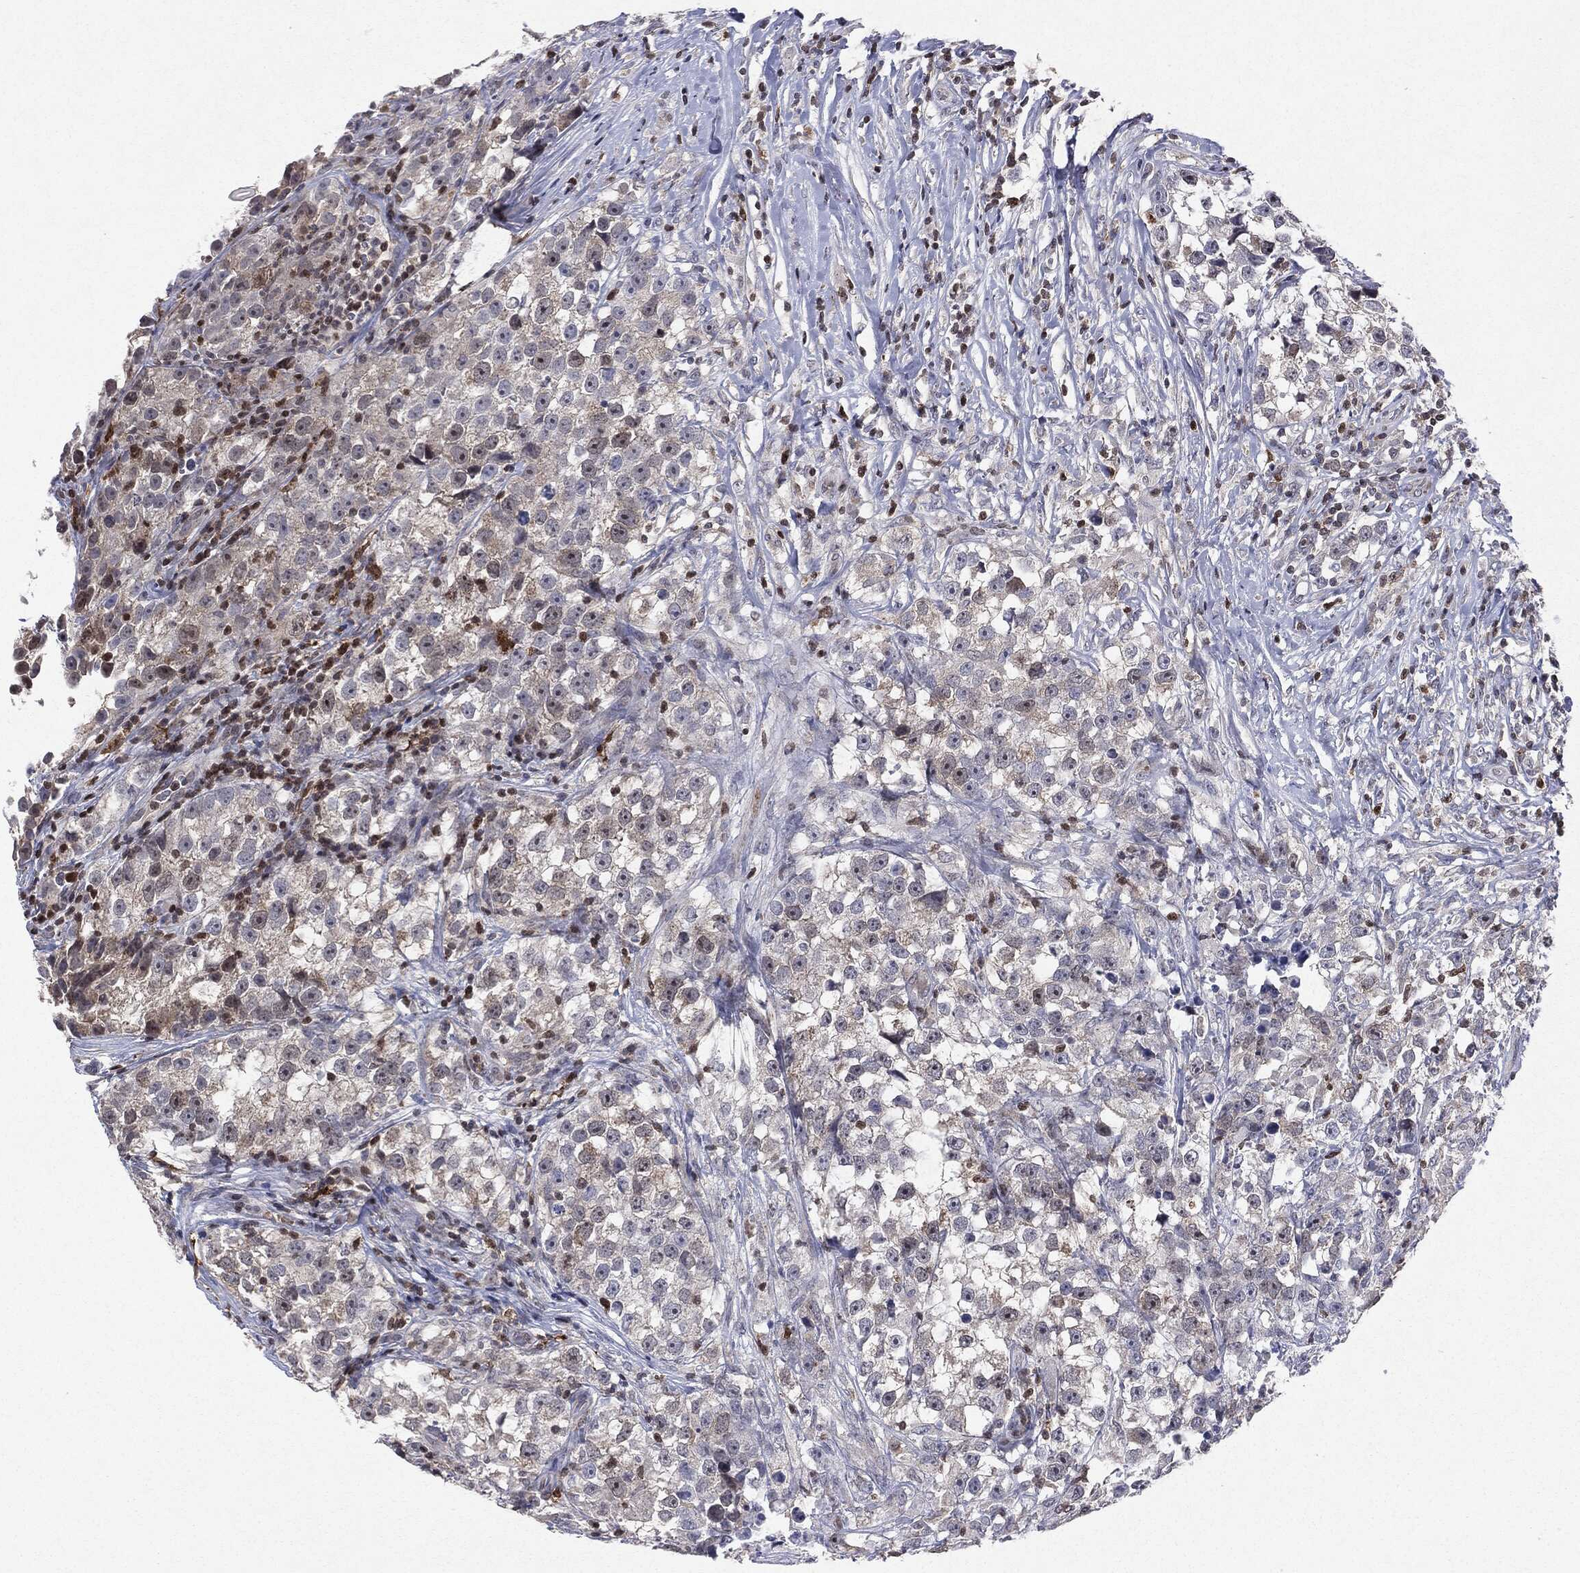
{"staining": {"intensity": "negative", "quantity": "none", "location": "none"}, "tissue": "testis cancer", "cell_type": "Tumor cells", "image_type": "cancer", "snomed": [{"axis": "morphology", "description": "Seminoma, NOS"}, {"axis": "topography", "description": "Testis"}], "caption": "High power microscopy photomicrograph of an IHC histopathology image of testis cancer (seminoma), revealing no significant expression in tumor cells.", "gene": "KIF2C", "patient": {"sex": "male", "age": 46}}